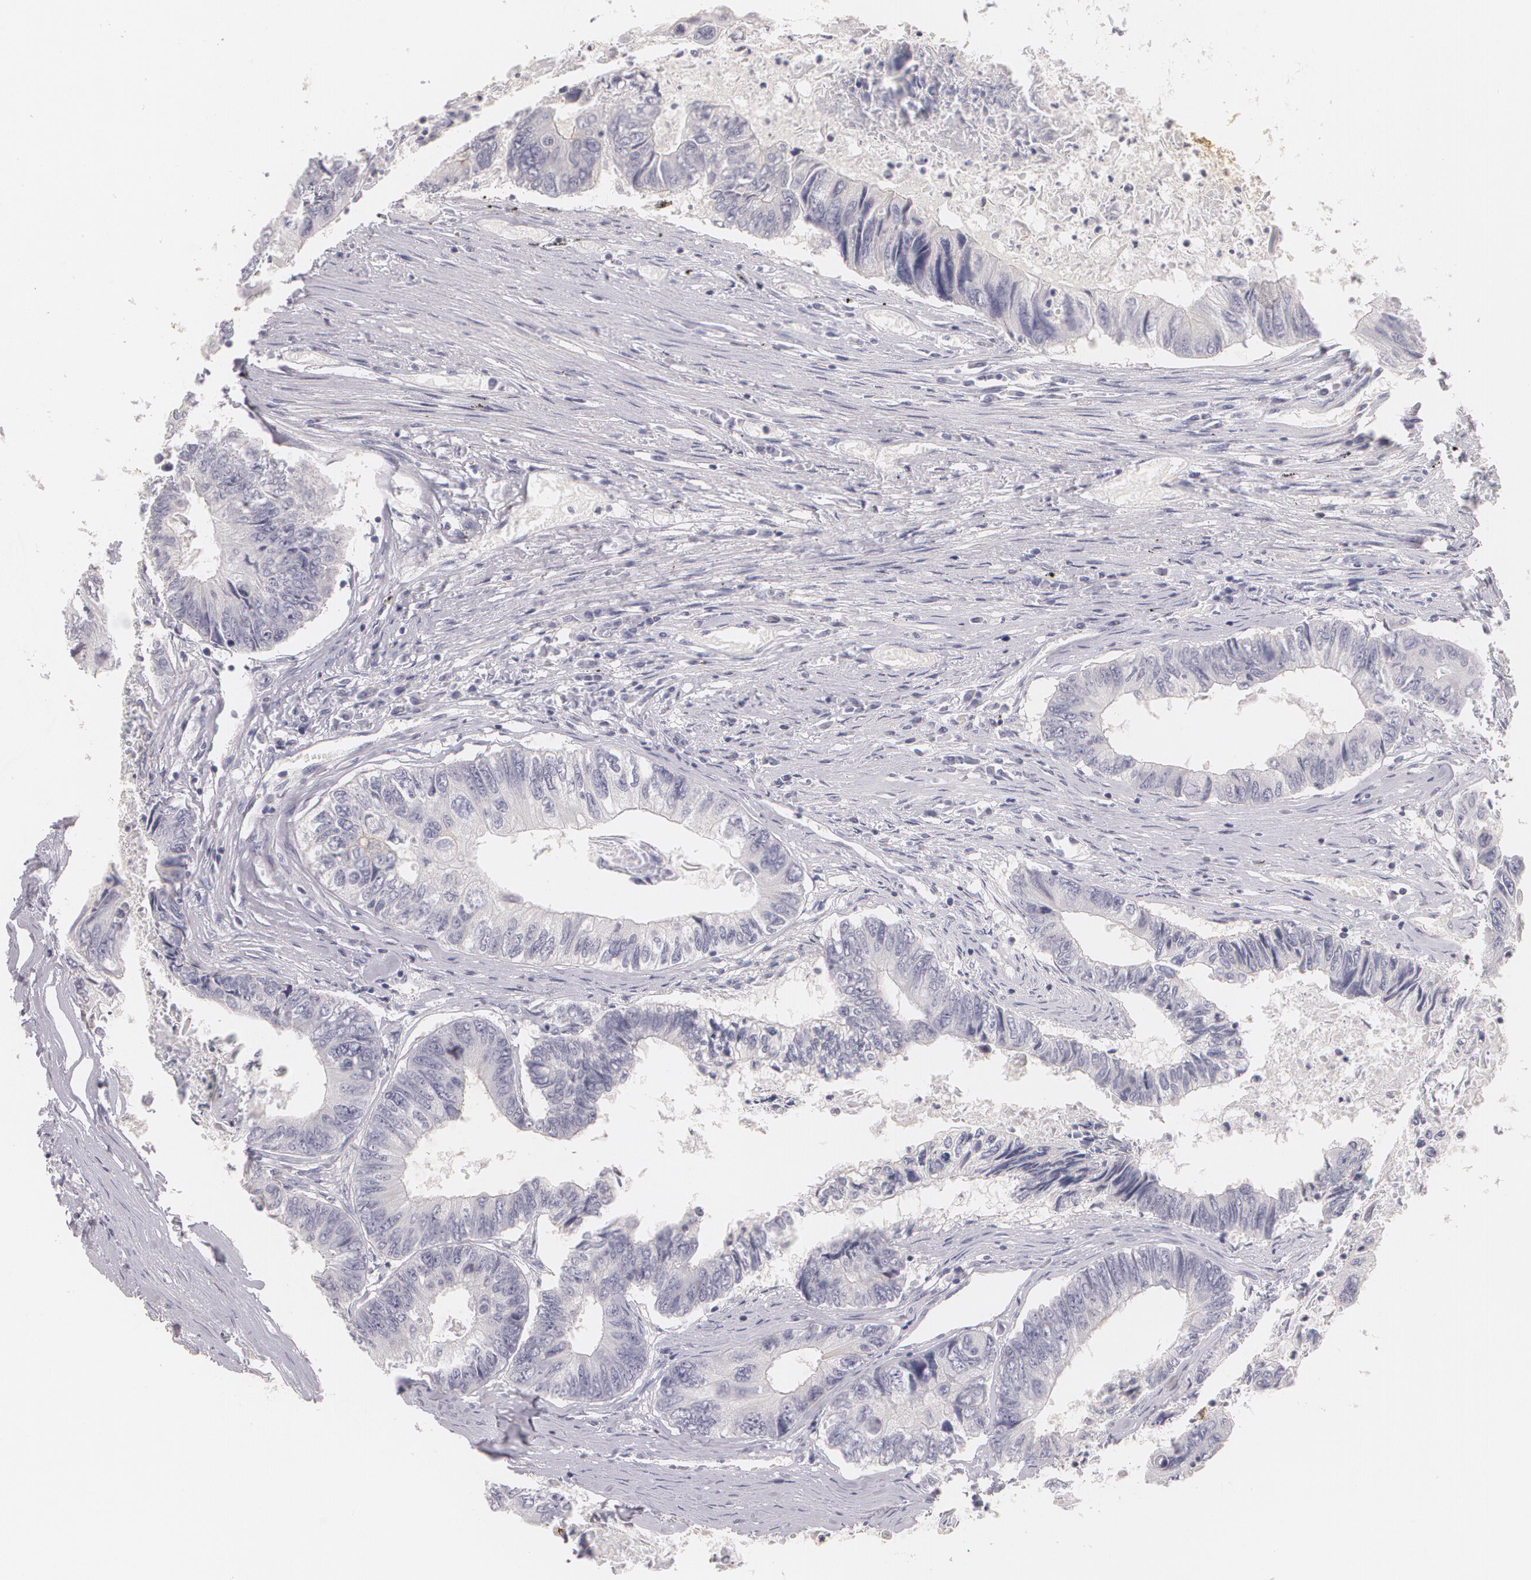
{"staining": {"intensity": "negative", "quantity": "none", "location": "none"}, "tissue": "colorectal cancer", "cell_type": "Tumor cells", "image_type": "cancer", "snomed": [{"axis": "morphology", "description": "Adenocarcinoma, NOS"}, {"axis": "topography", "description": "Rectum"}], "caption": "Image shows no protein staining in tumor cells of colorectal adenocarcinoma tissue.", "gene": "NGFR", "patient": {"sex": "female", "age": 82}}